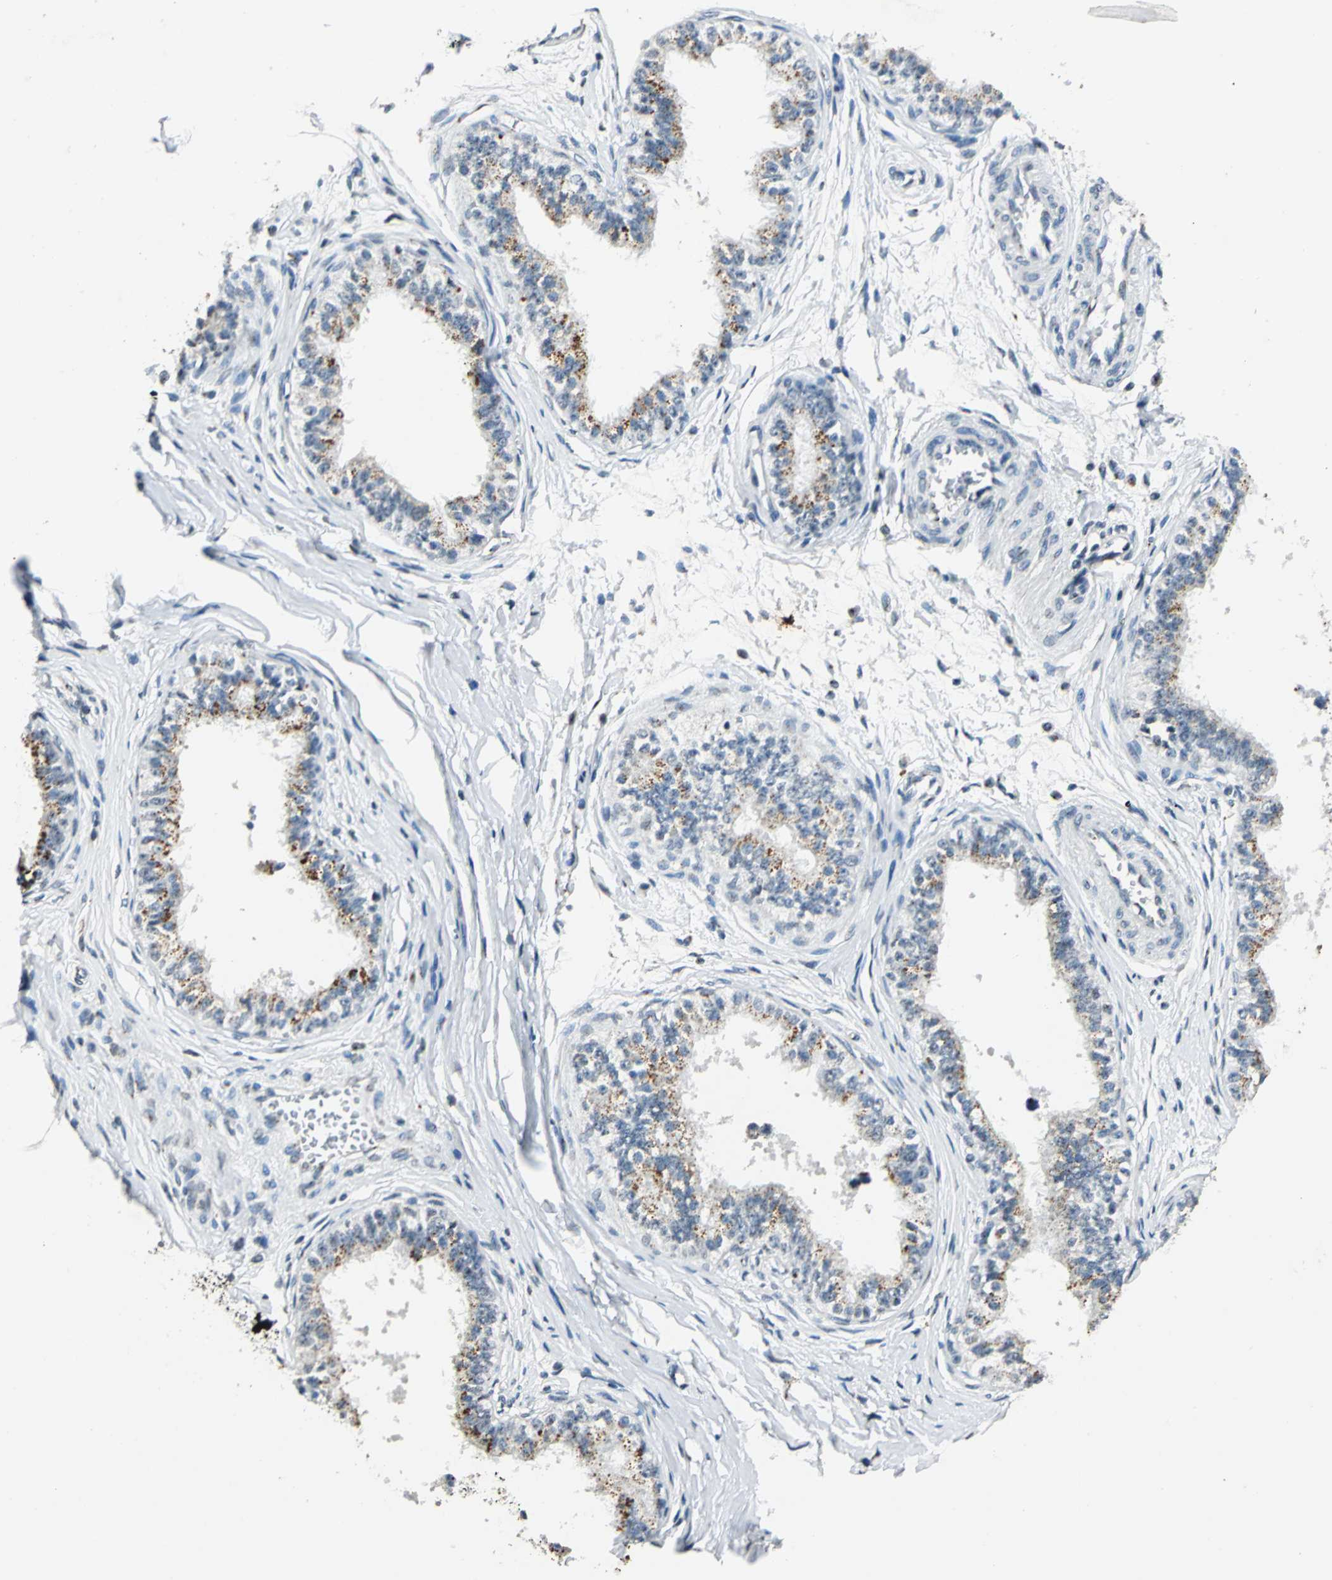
{"staining": {"intensity": "moderate", "quantity": ">75%", "location": "cytoplasmic/membranous"}, "tissue": "epididymis", "cell_type": "Glandular cells", "image_type": "normal", "snomed": [{"axis": "morphology", "description": "Normal tissue, NOS"}, {"axis": "morphology", "description": "Adenocarcinoma, metastatic, NOS"}, {"axis": "topography", "description": "Testis"}, {"axis": "topography", "description": "Epididymis"}], "caption": "Moderate cytoplasmic/membranous staining is seen in approximately >75% of glandular cells in normal epididymis. (DAB = brown stain, brightfield microscopy at high magnification).", "gene": "TMEM115", "patient": {"sex": "male", "age": 26}}